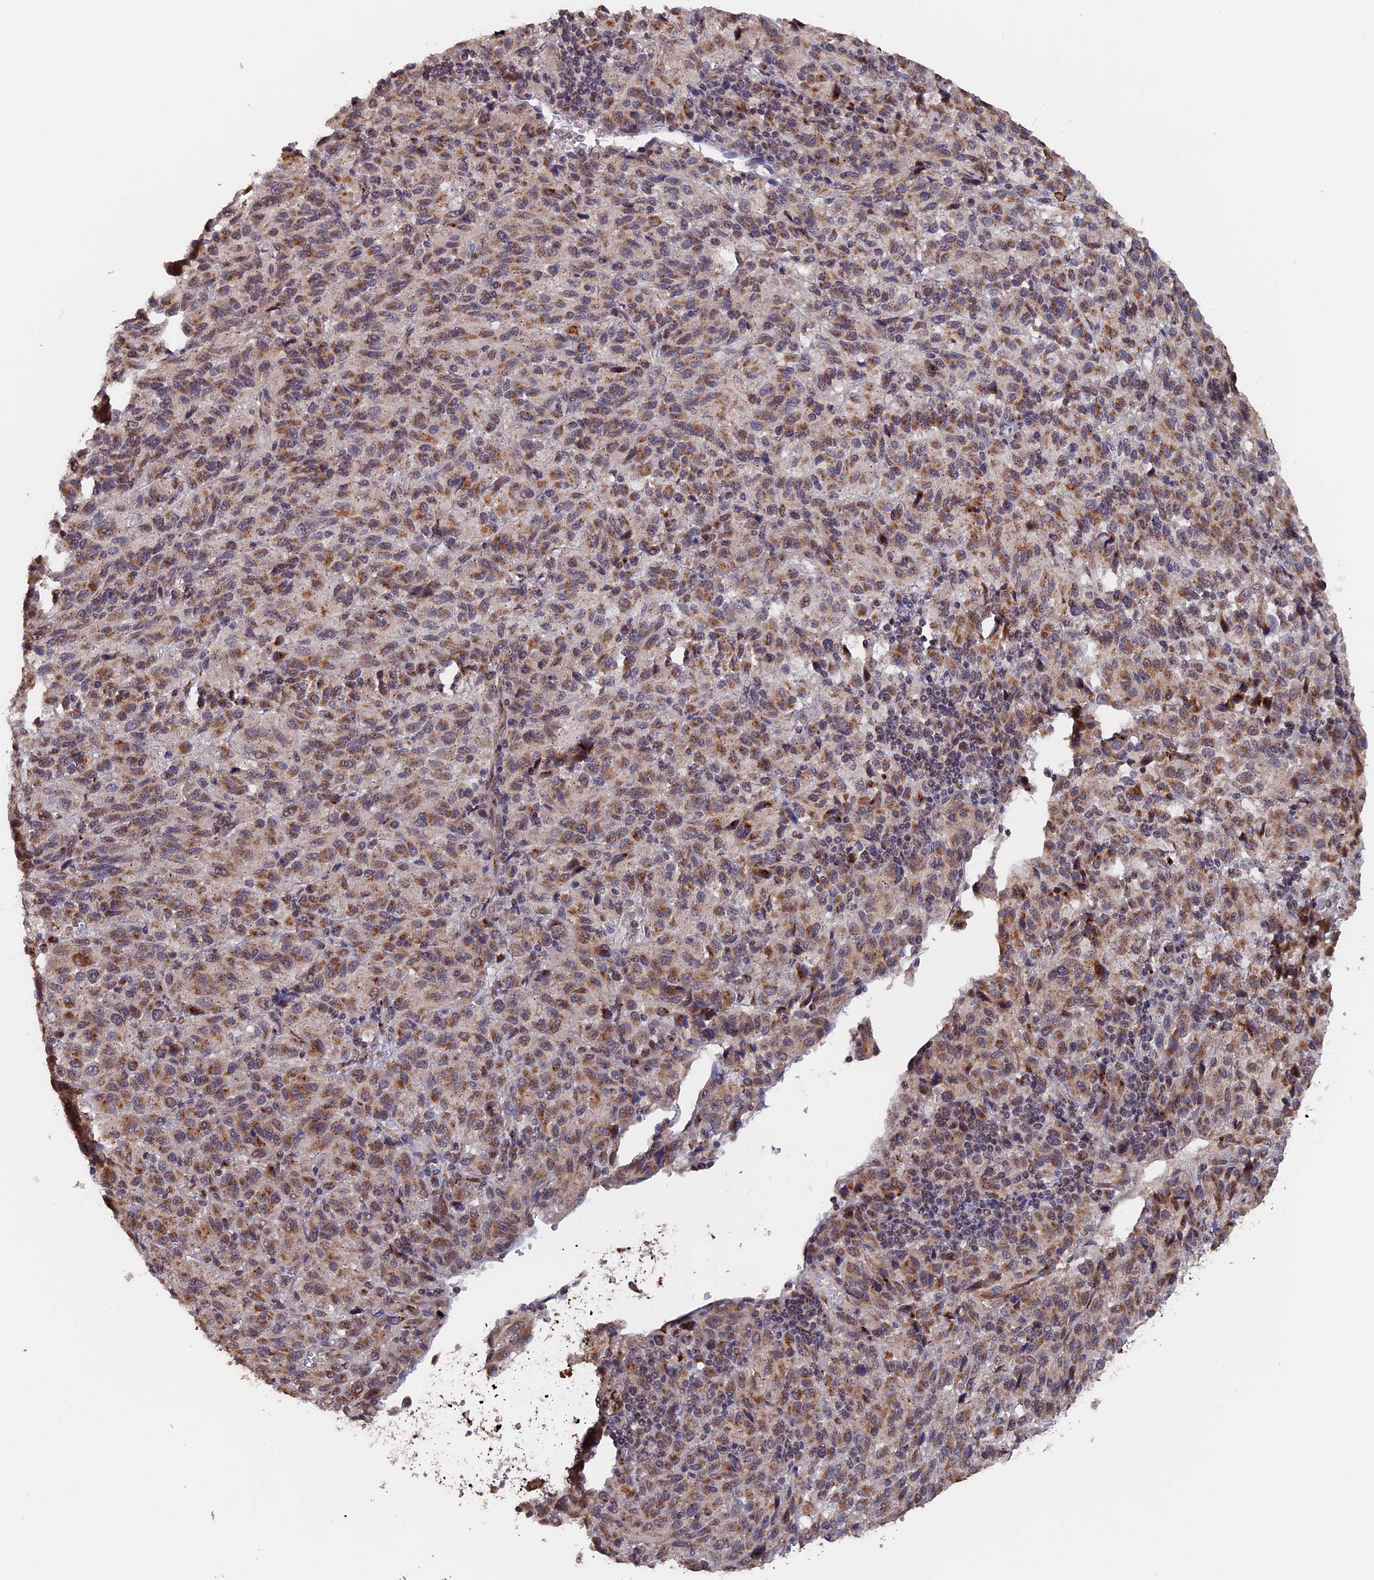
{"staining": {"intensity": "moderate", "quantity": ">75%", "location": "cytoplasmic/membranous"}, "tissue": "melanoma", "cell_type": "Tumor cells", "image_type": "cancer", "snomed": [{"axis": "morphology", "description": "Malignant melanoma, Metastatic site"}, {"axis": "topography", "description": "Lung"}], "caption": "Melanoma stained for a protein displays moderate cytoplasmic/membranous positivity in tumor cells.", "gene": "PIGQ", "patient": {"sex": "male", "age": 64}}